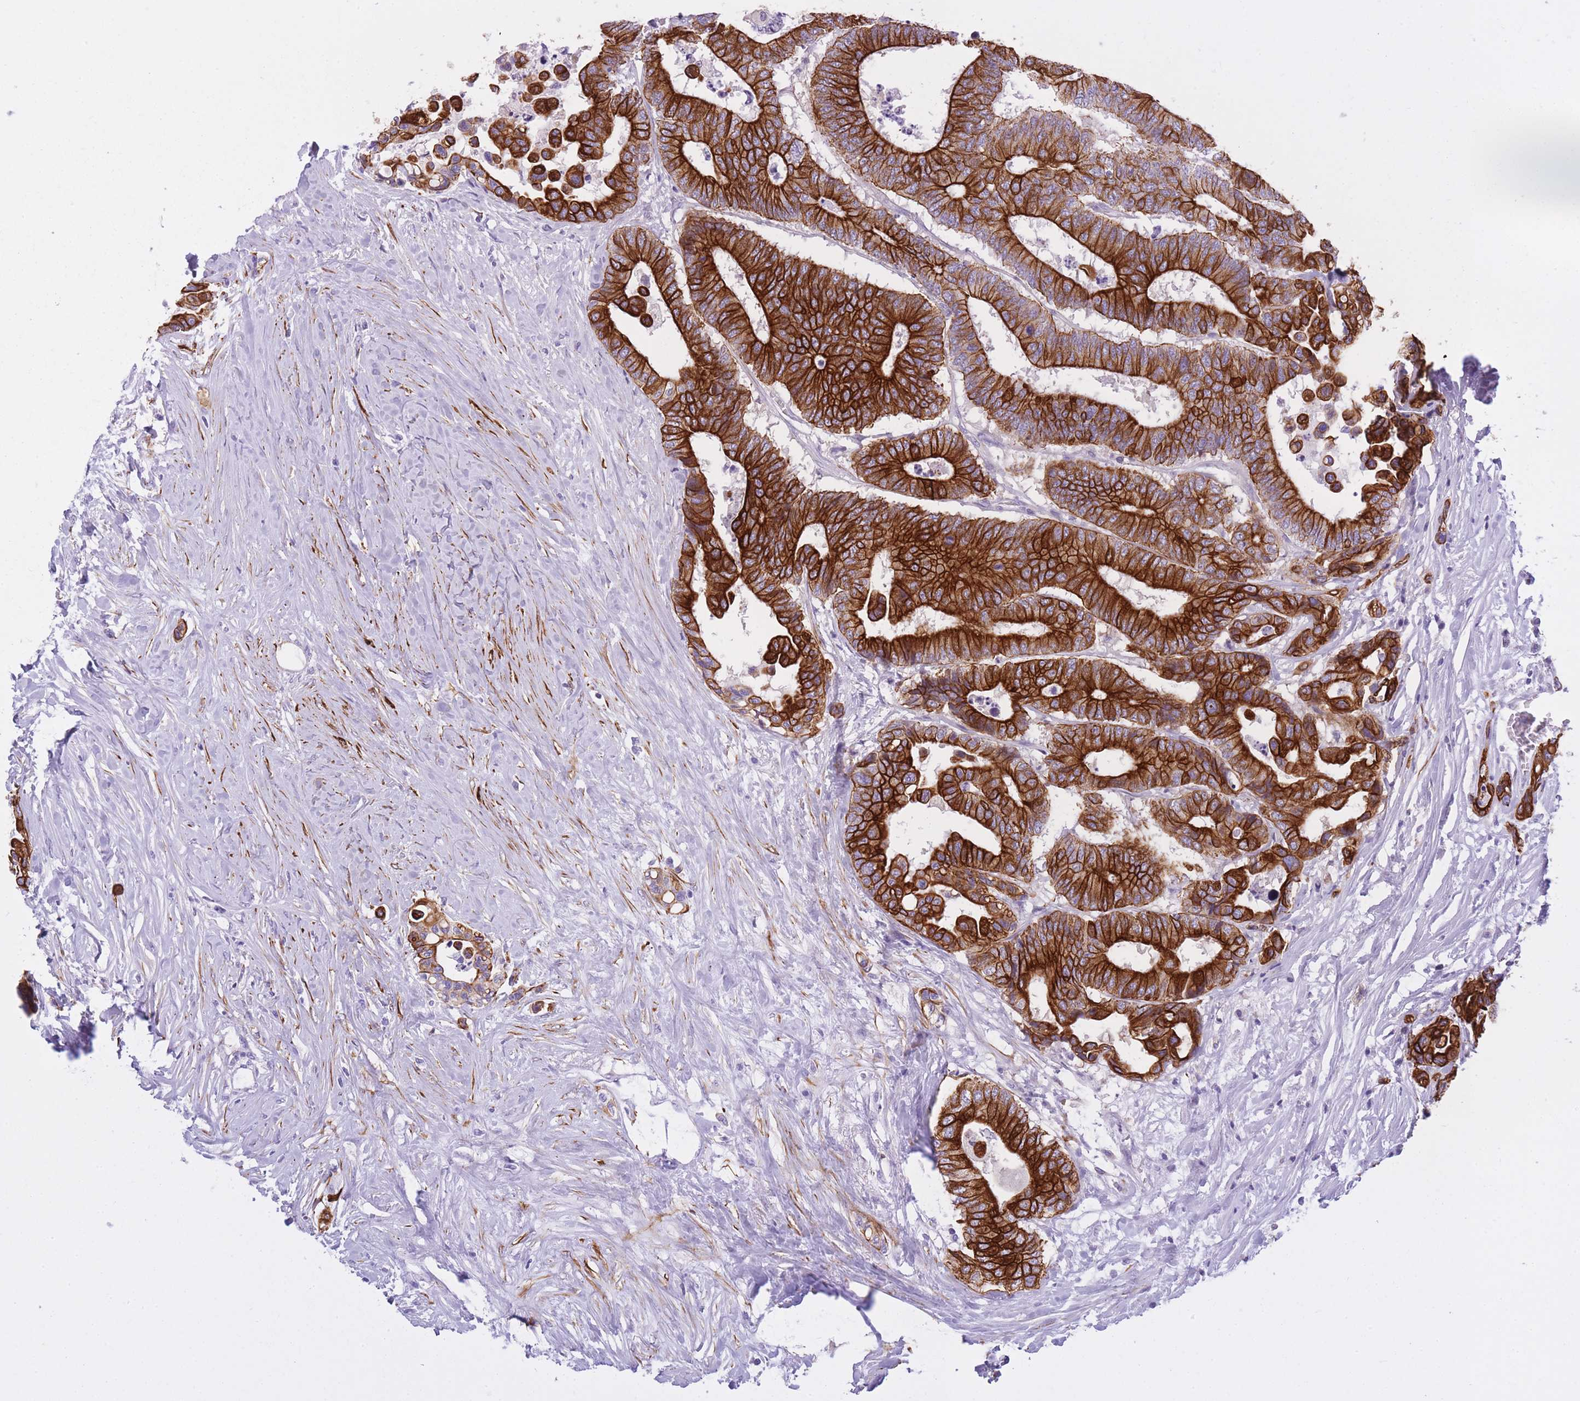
{"staining": {"intensity": "strong", "quantity": ">75%", "location": "cytoplasmic/membranous"}, "tissue": "colorectal cancer", "cell_type": "Tumor cells", "image_type": "cancer", "snomed": [{"axis": "morphology", "description": "Normal tissue, NOS"}, {"axis": "morphology", "description": "Adenocarcinoma, NOS"}, {"axis": "topography", "description": "Colon"}], "caption": "Brown immunohistochemical staining in human colorectal adenocarcinoma shows strong cytoplasmic/membranous expression in about >75% of tumor cells. Using DAB (3,3'-diaminobenzidine) (brown) and hematoxylin (blue) stains, captured at high magnification using brightfield microscopy.", "gene": "RADX", "patient": {"sex": "male", "age": 82}}